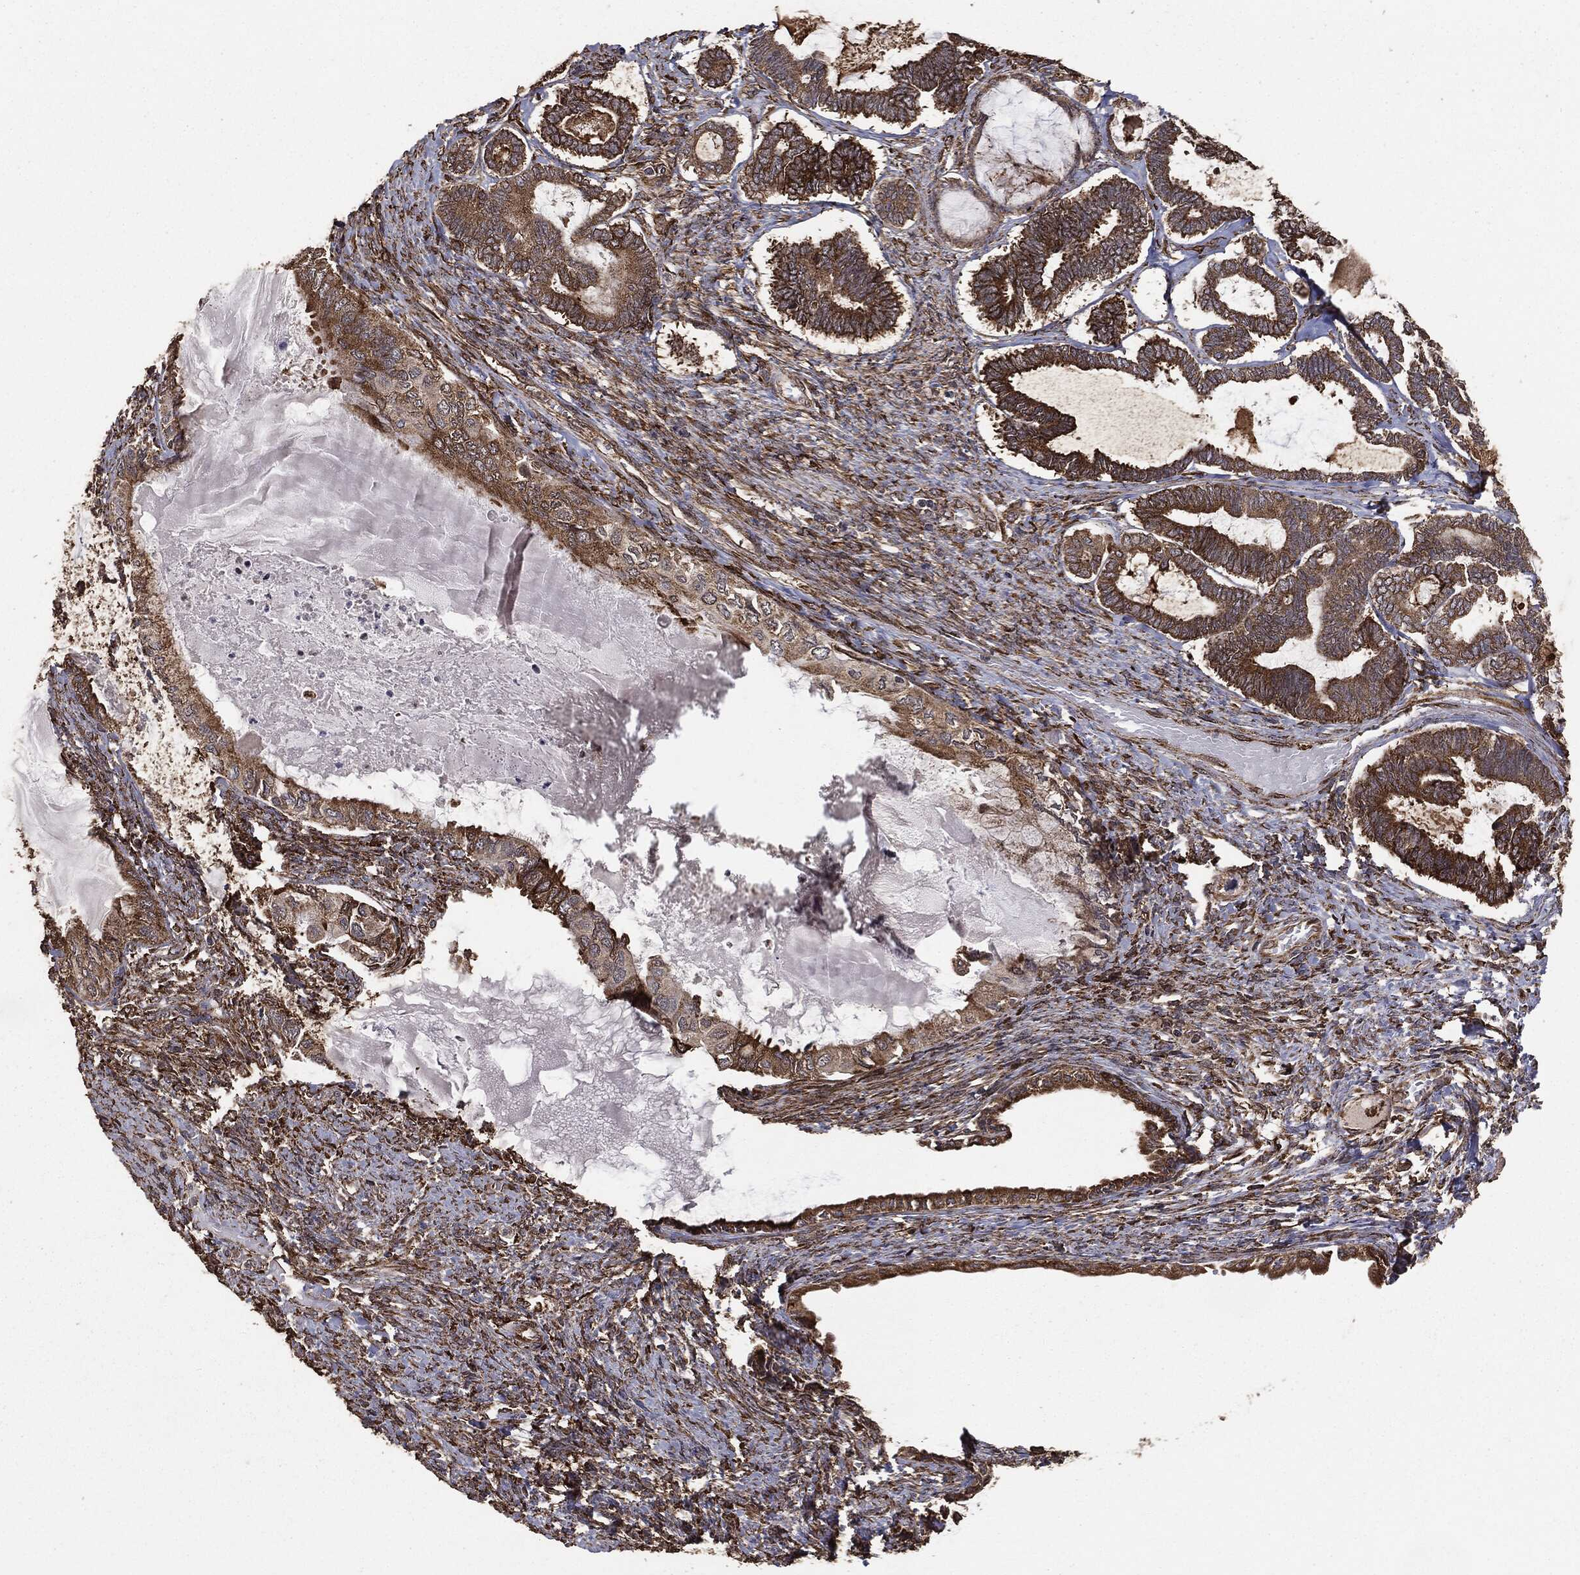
{"staining": {"intensity": "moderate", "quantity": ">75%", "location": "cytoplasmic/membranous"}, "tissue": "ovarian cancer", "cell_type": "Tumor cells", "image_type": "cancer", "snomed": [{"axis": "morphology", "description": "Carcinoma, endometroid"}, {"axis": "topography", "description": "Ovary"}], "caption": "Tumor cells demonstrate moderate cytoplasmic/membranous positivity in about >75% of cells in ovarian cancer (endometroid carcinoma).", "gene": "MTOR", "patient": {"sex": "female", "age": 70}}